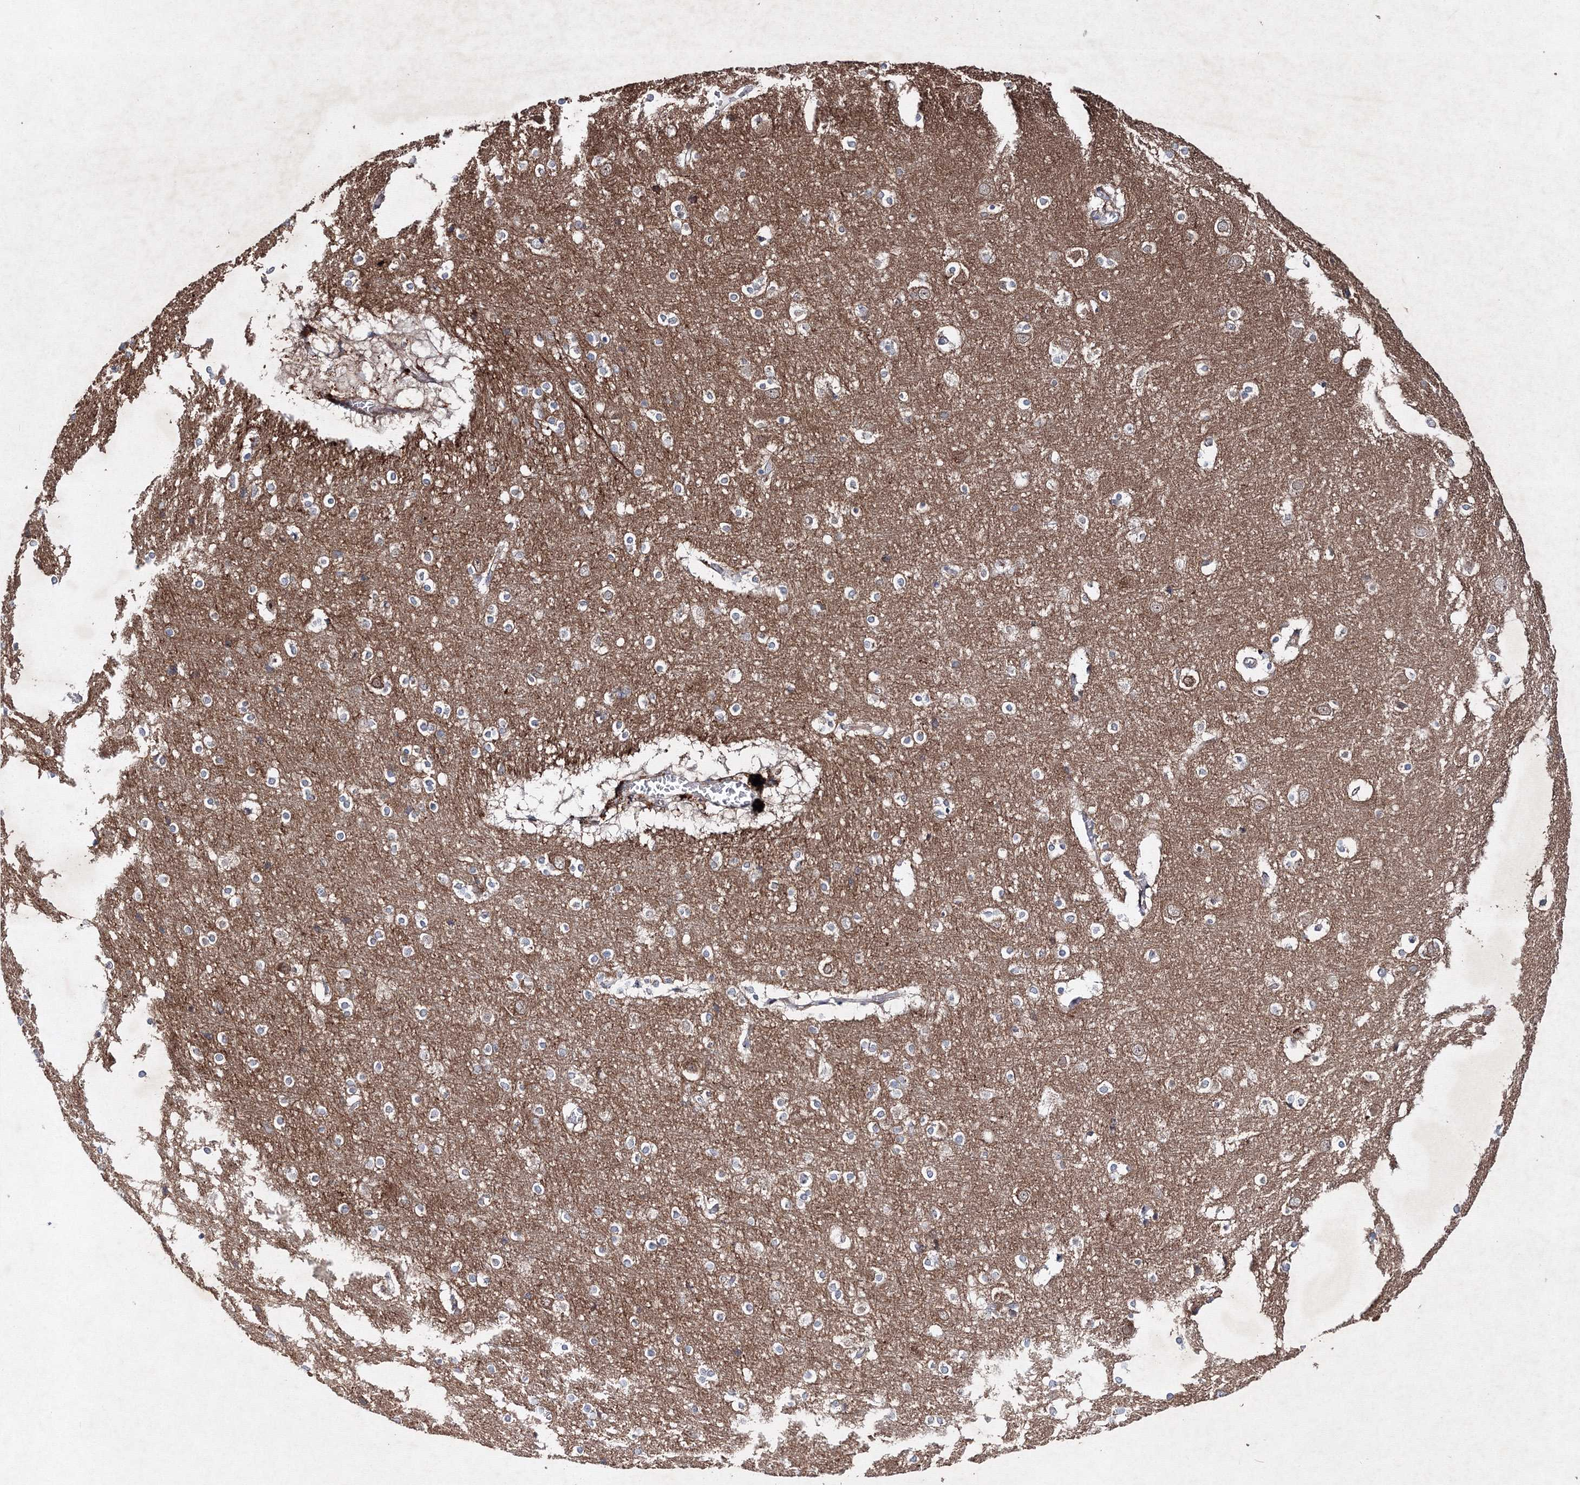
{"staining": {"intensity": "moderate", "quantity": "25%-75%", "location": "cytoplasmic/membranous"}, "tissue": "cerebral cortex", "cell_type": "Endothelial cells", "image_type": "normal", "snomed": [{"axis": "morphology", "description": "Normal tissue, NOS"}, {"axis": "topography", "description": "Cerebral cortex"}], "caption": "Moderate cytoplasmic/membranous positivity for a protein is identified in about 25%-75% of endothelial cells of unremarkable cerebral cortex using IHC.", "gene": "GFM1", "patient": {"sex": "male", "age": 54}}